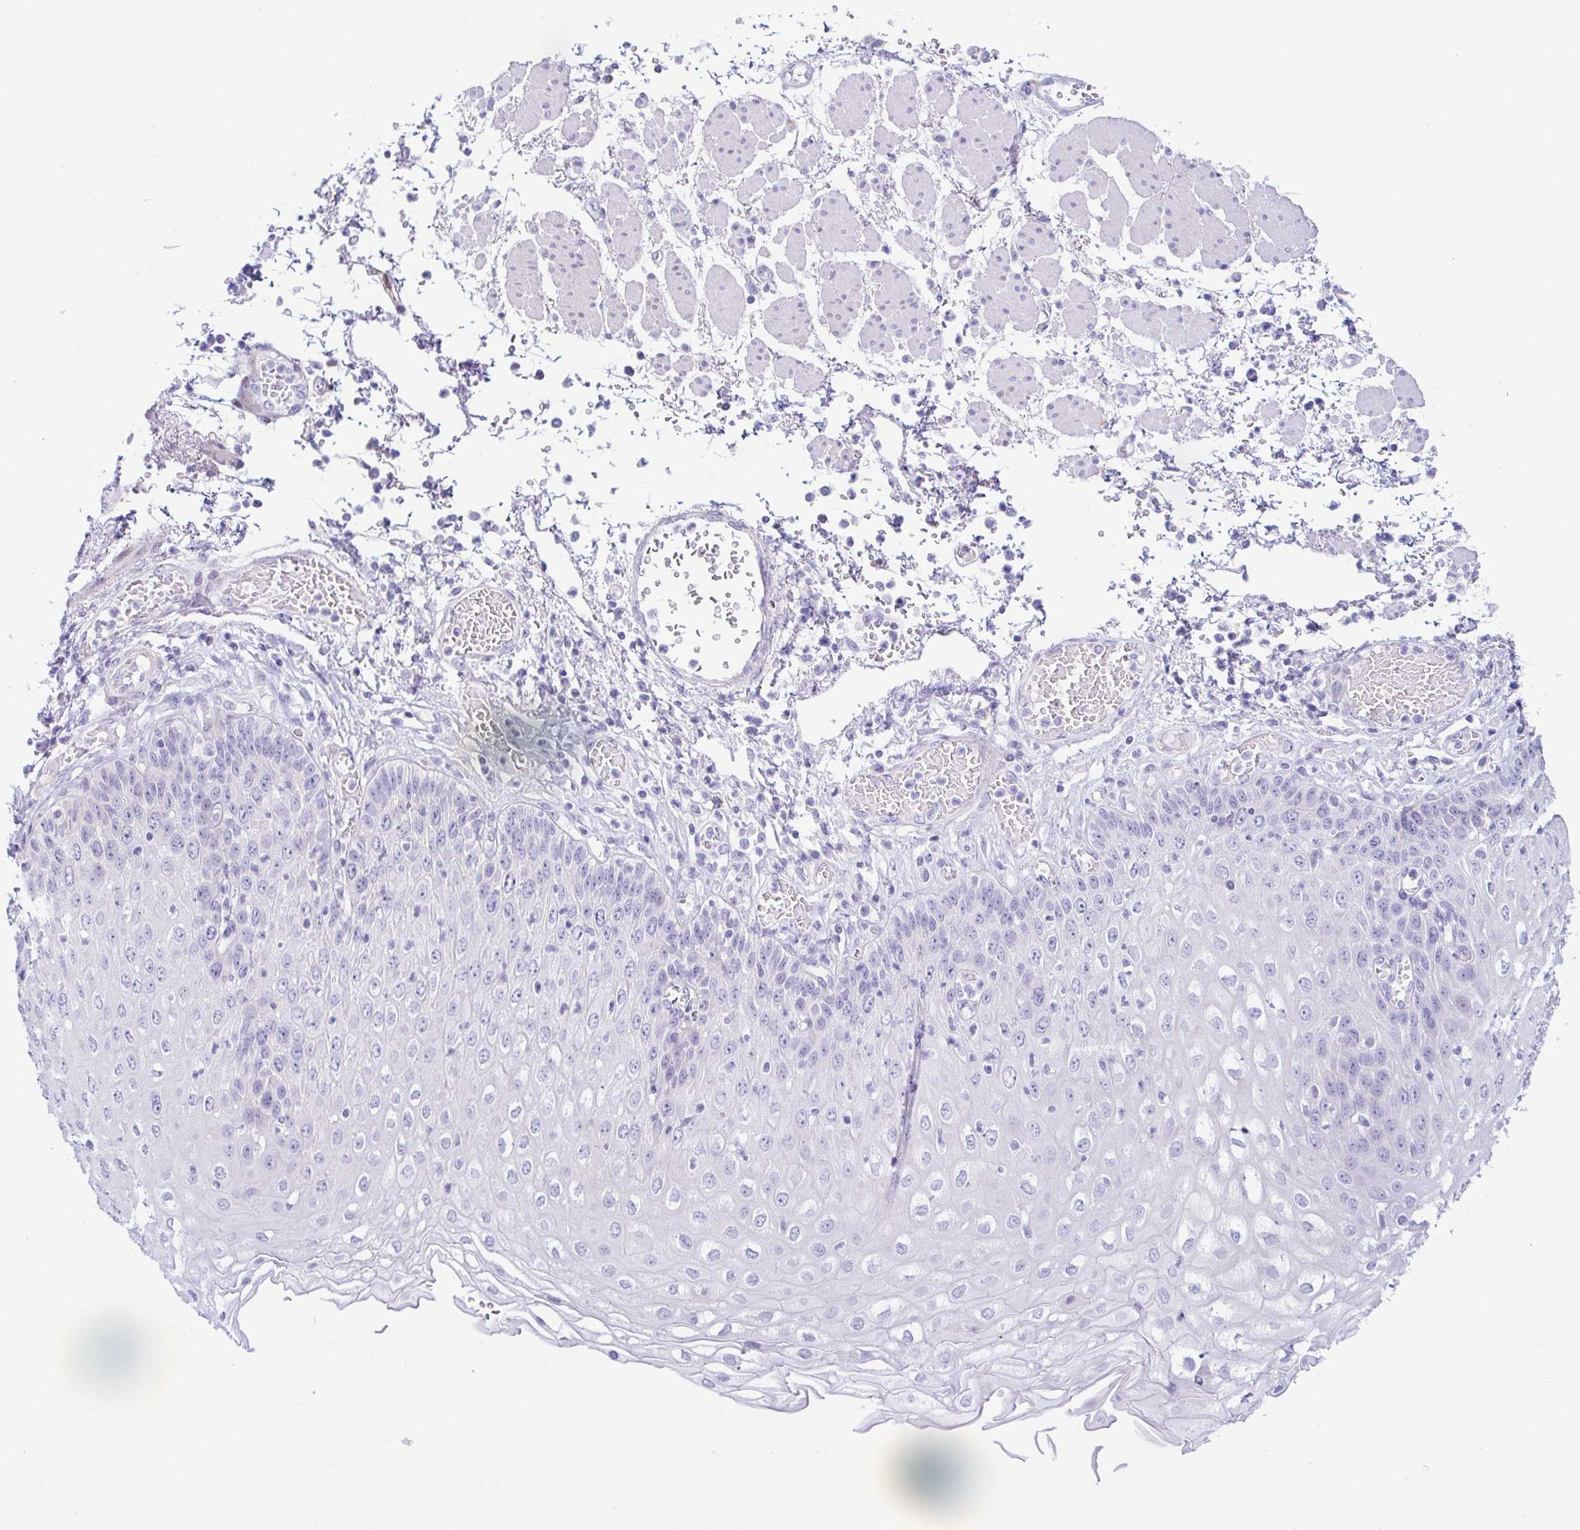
{"staining": {"intensity": "negative", "quantity": "none", "location": "none"}, "tissue": "esophagus", "cell_type": "Squamous epithelial cells", "image_type": "normal", "snomed": [{"axis": "morphology", "description": "Normal tissue, NOS"}, {"axis": "morphology", "description": "Adenocarcinoma, NOS"}, {"axis": "topography", "description": "Esophagus"}], "caption": "This is an IHC photomicrograph of unremarkable human esophagus. There is no expression in squamous epithelial cells.", "gene": "PINLYP", "patient": {"sex": "male", "age": 81}}